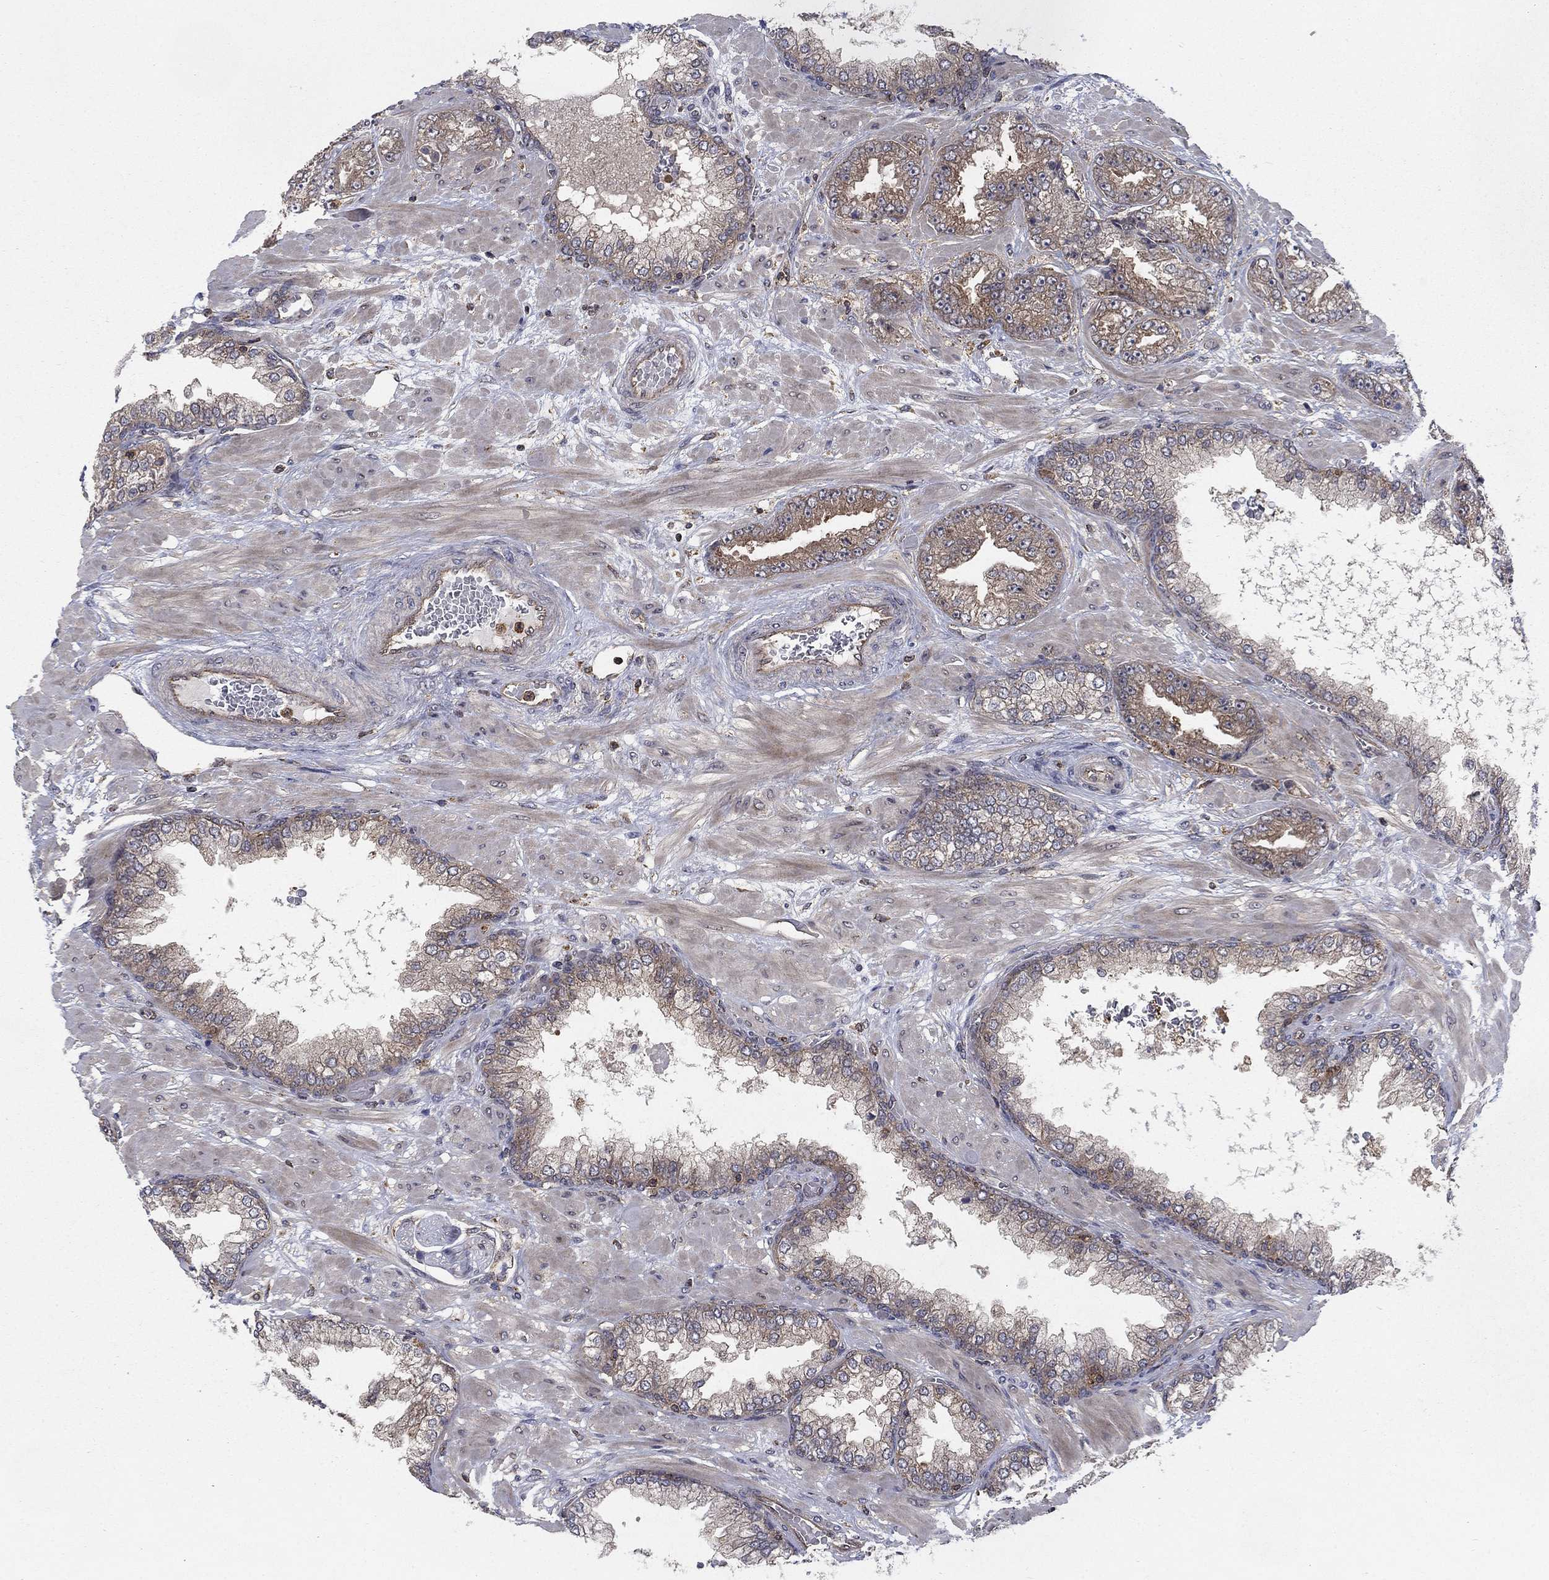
{"staining": {"intensity": "weak", "quantity": "25%-75%", "location": "cytoplasmic/membranous"}, "tissue": "prostate cancer", "cell_type": "Tumor cells", "image_type": "cancer", "snomed": [{"axis": "morphology", "description": "Adenocarcinoma, Low grade"}, {"axis": "topography", "description": "Prostate"}], "caption": "Low-grade adenocarcinoma (prostate) was stained to show a protein in brown. There is low levels of weak cytoplasmic/membranous positivity in about 25%-75% of tumor cells. (IHC, brightfield microscopy, high magnification).", "gene": "IFI35", "patient": {"sex": "male", "age": 57}}